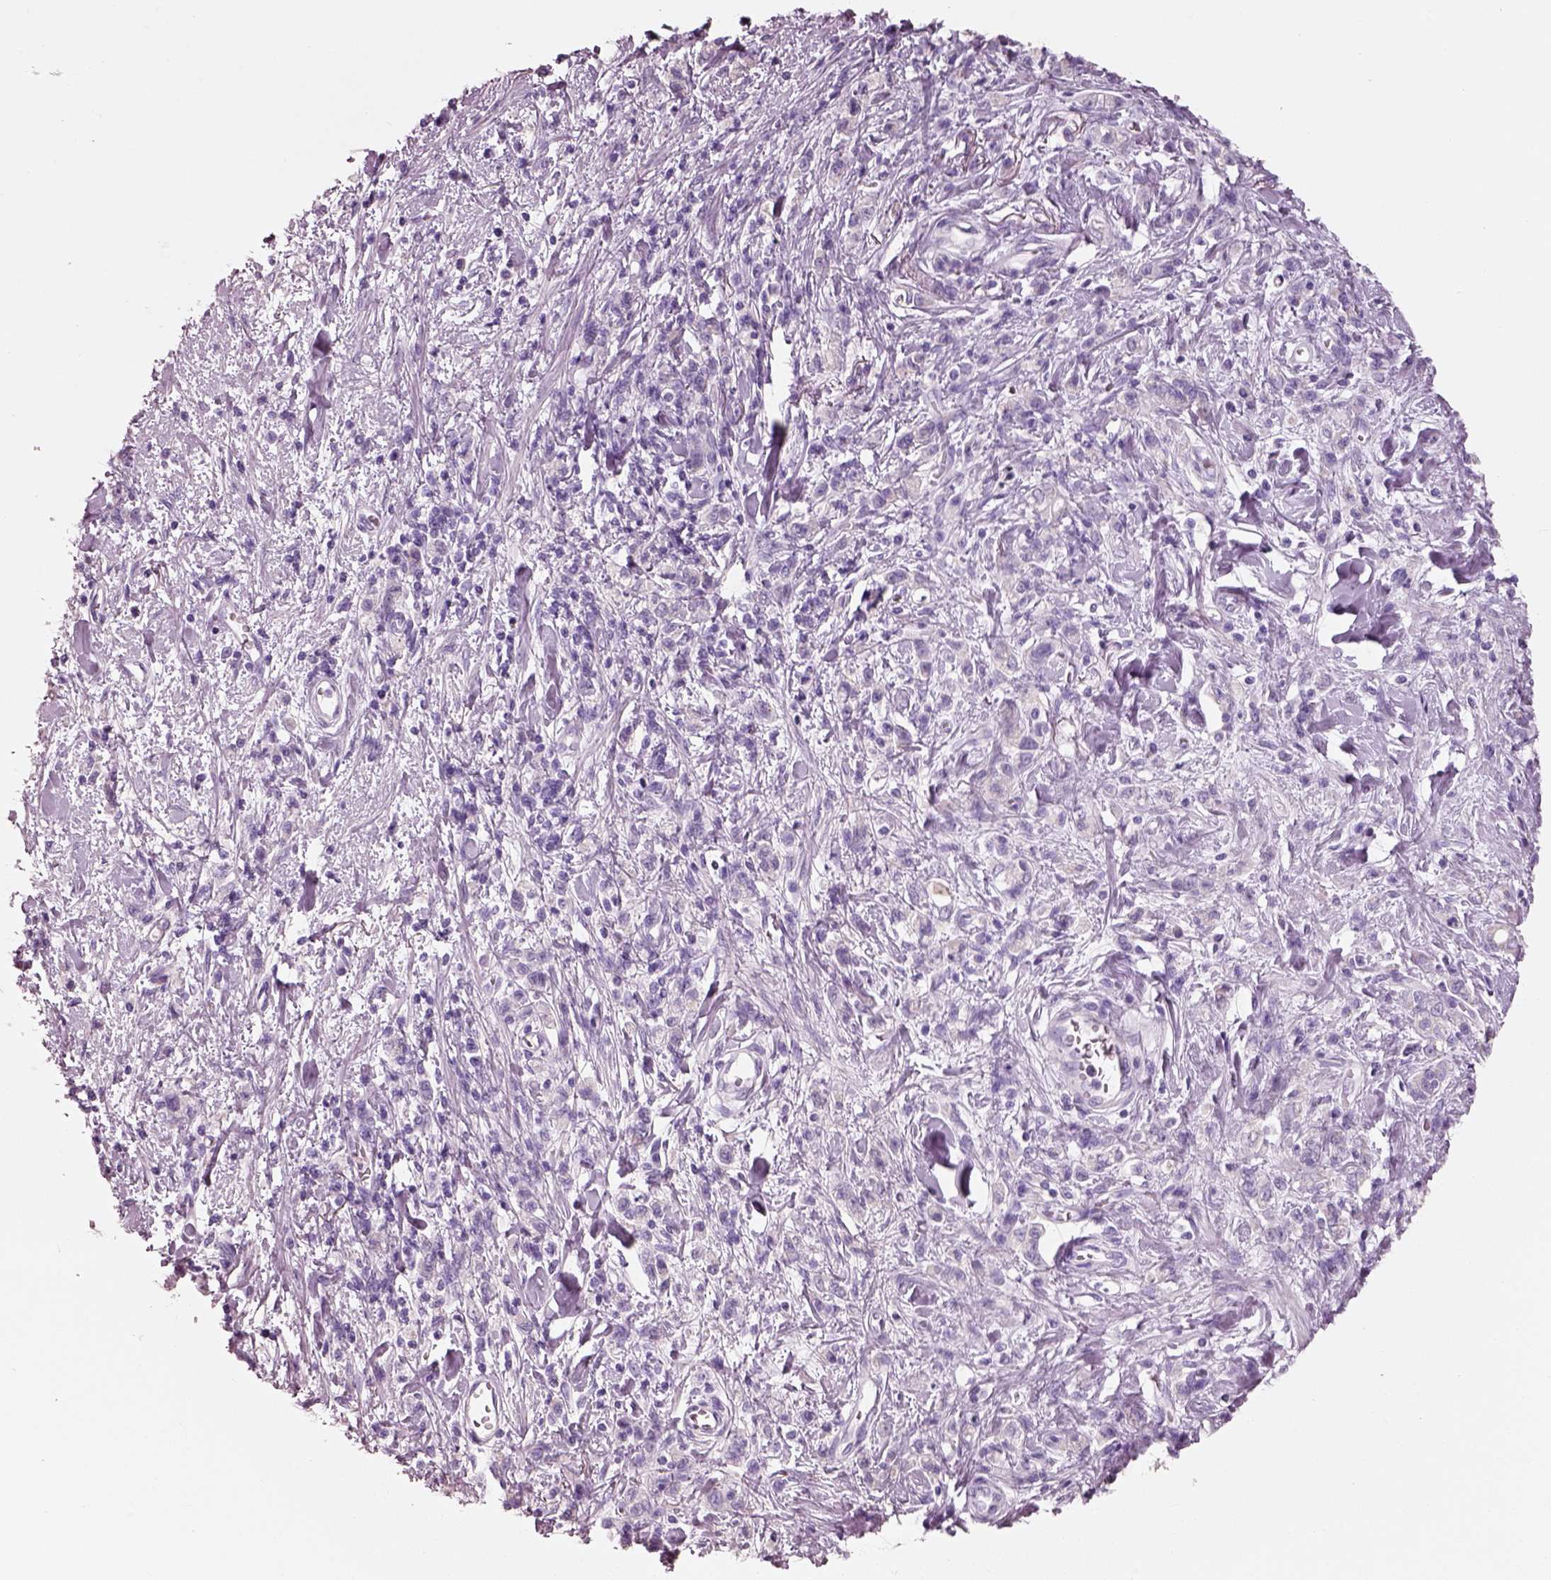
{"staining": {"intensity": "negative", "quantity": "none", "location": "none"}, "tissue": "stomach cancer", "cell_type": "Tumor cells", "image_type": "cancer", "snomed": [{"axis": "morphology", "description": "Adenocarcinoma, NOS"}, {"axis": "topography", "description": "Stomach"}], "caption": "A high-resolution histopathology image shows immunohistochemistry staining of stomach cancer (adenocarcinoma), which shows no significant staining in tumor cells. (Brightfield microscopy of DAB (3,3'-diaminobenzidine) immunohistochemistry (IHC) at high magnification).", "gene": "PNOC", "patient": {"sex": "male", "age": 77}}